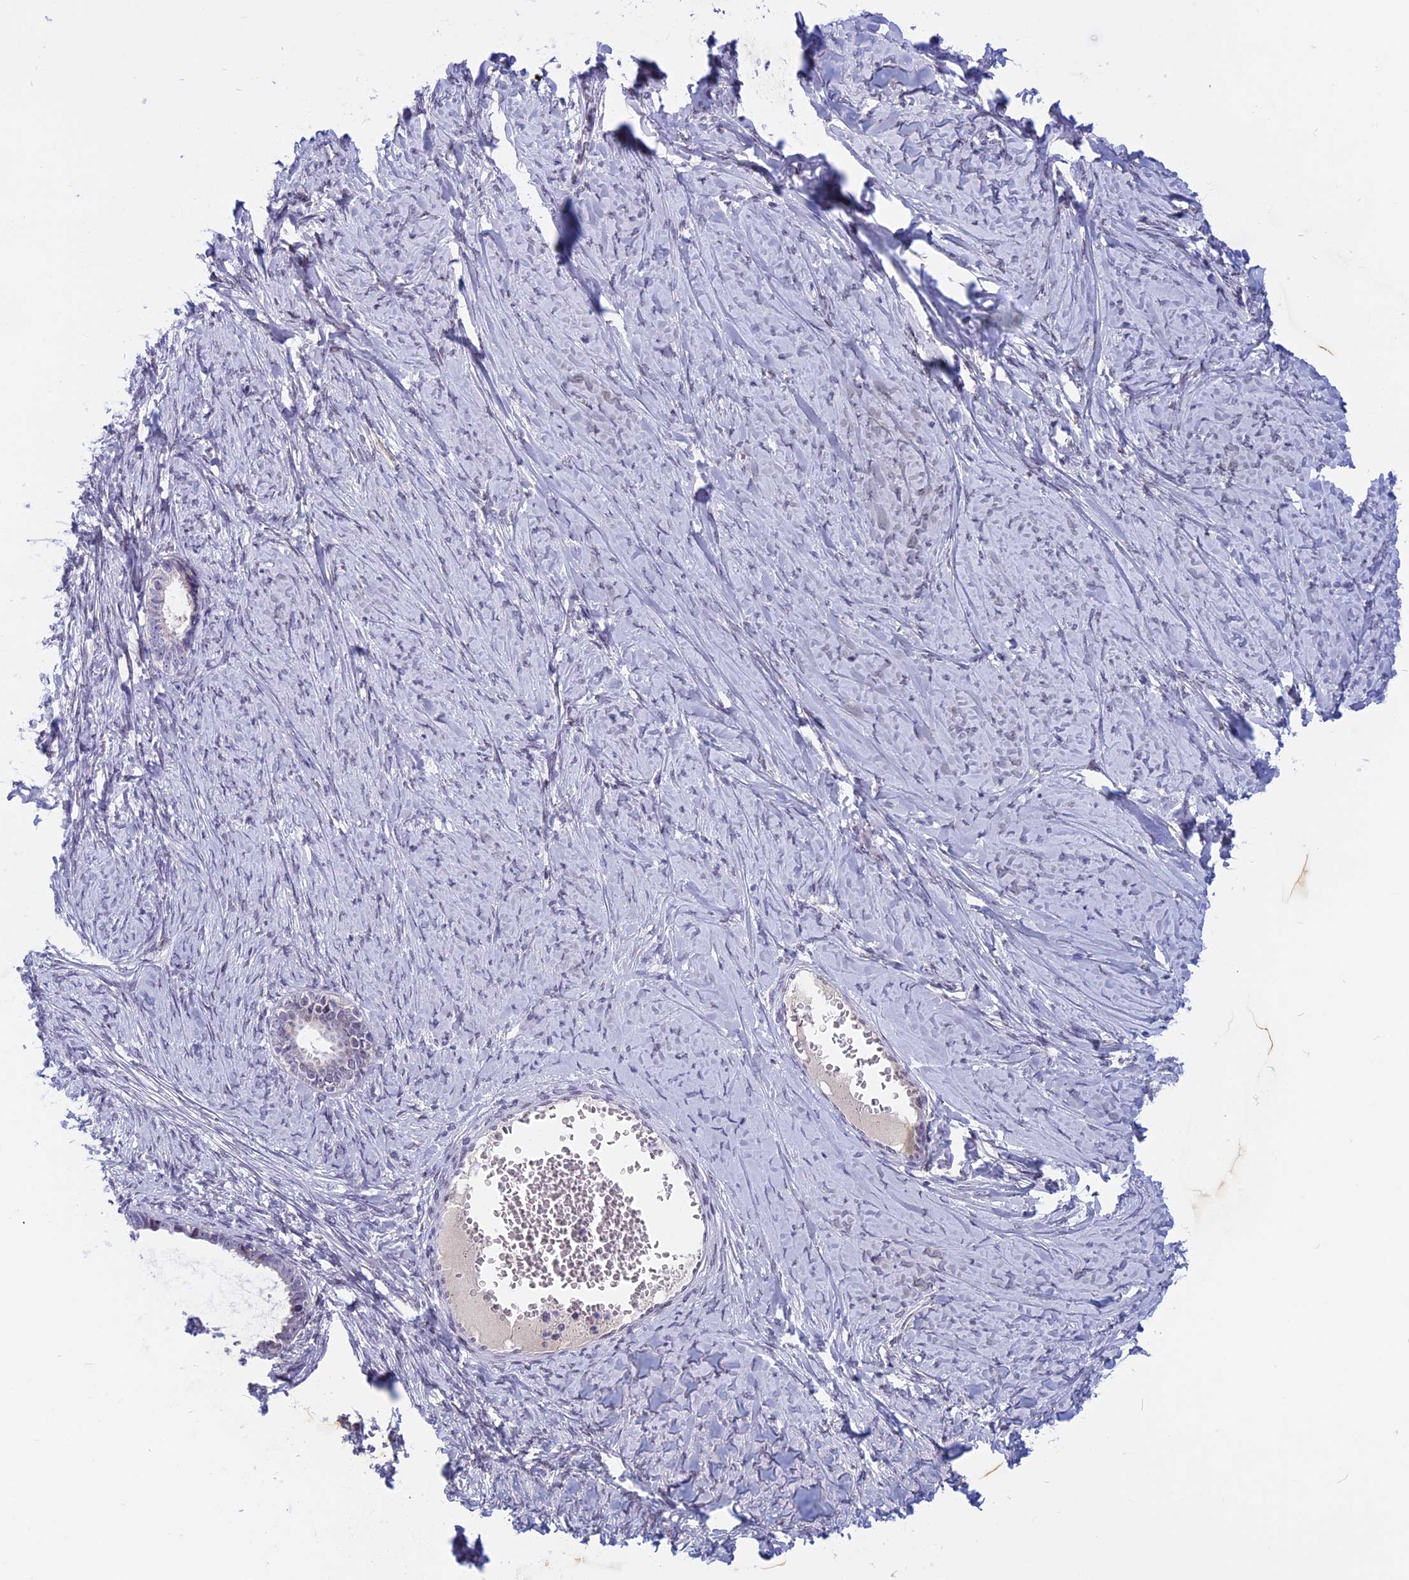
{"staining": {"intensity": "negative", "quantity": "none", "location": "none"}, "tissue": "ovarian cancer", "cell_type": "Tumor cells", "image_type": "cancer", "snomed": [{"axis": "morphology", "description": "Cystadenocarcinoma, serous, NOS"}, {"axis": "topography", "description": "Ovary"}], "caption": "Immunohistochemistry micrograph of serous cystadenocarcinoma (ovarian) stained for a protein (brown), which exhibits no expression in tumor cells.", "gene": "CDC7", "patient": {"sex": "female", "age": 79}}